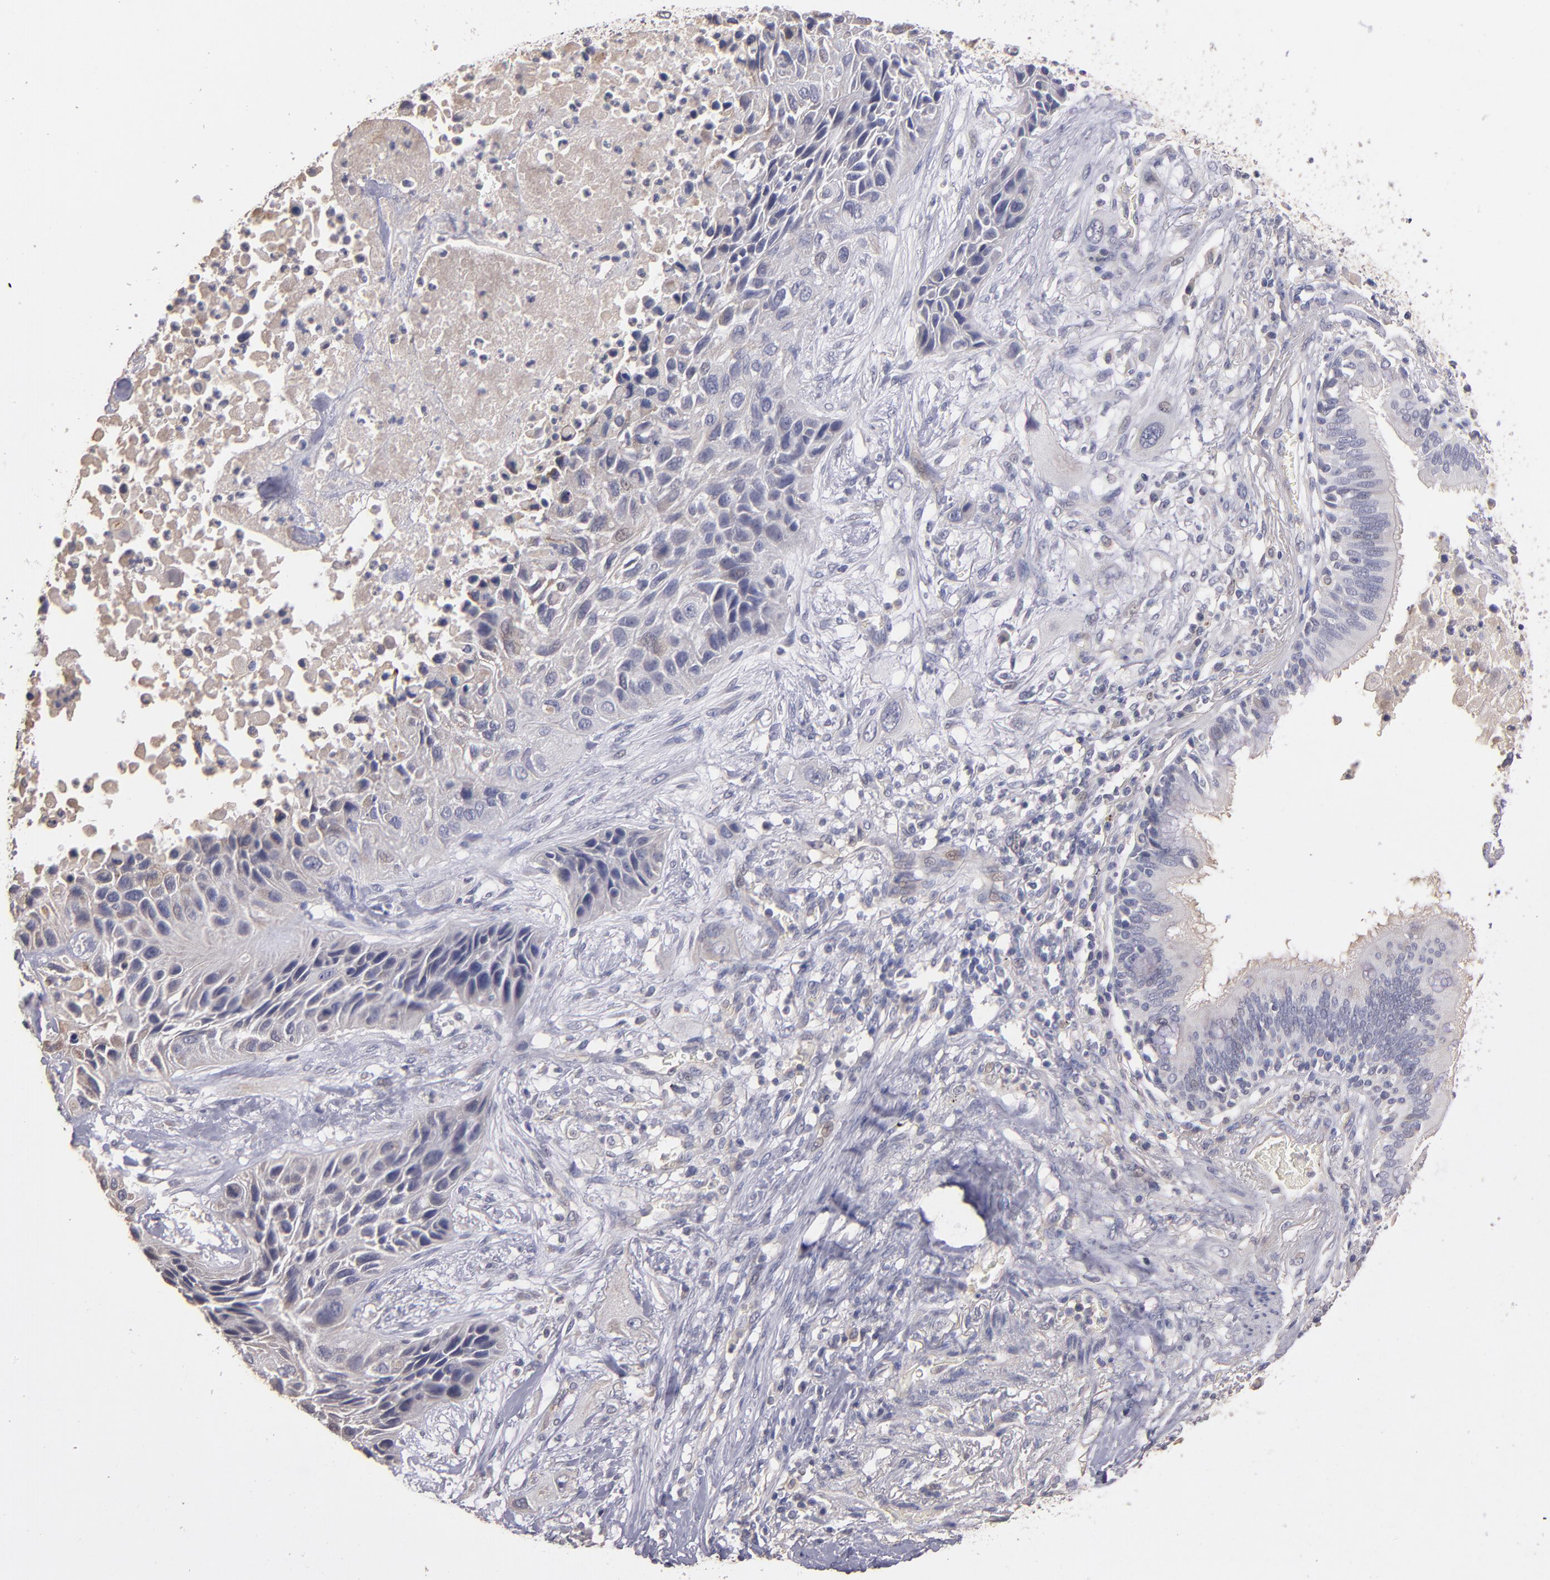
{"staining": {"intensity": "negative", "quantity": "none", "location": "none"}, "tissue": "lung cancer", "cell_type": "Tumor cells", "image_type": "cancer", "snomed": [{"axis": "morphology", "description": "Squamous cell carcinoma, NOS"}, {"axis": "topography", "description": "Lung"}], "caption": "Tumor cells are negative for brown protein staining in lung squamous cell carcinoma.", "gene": "GNAZ", "patient": {"sex": "female", "age": 76}}